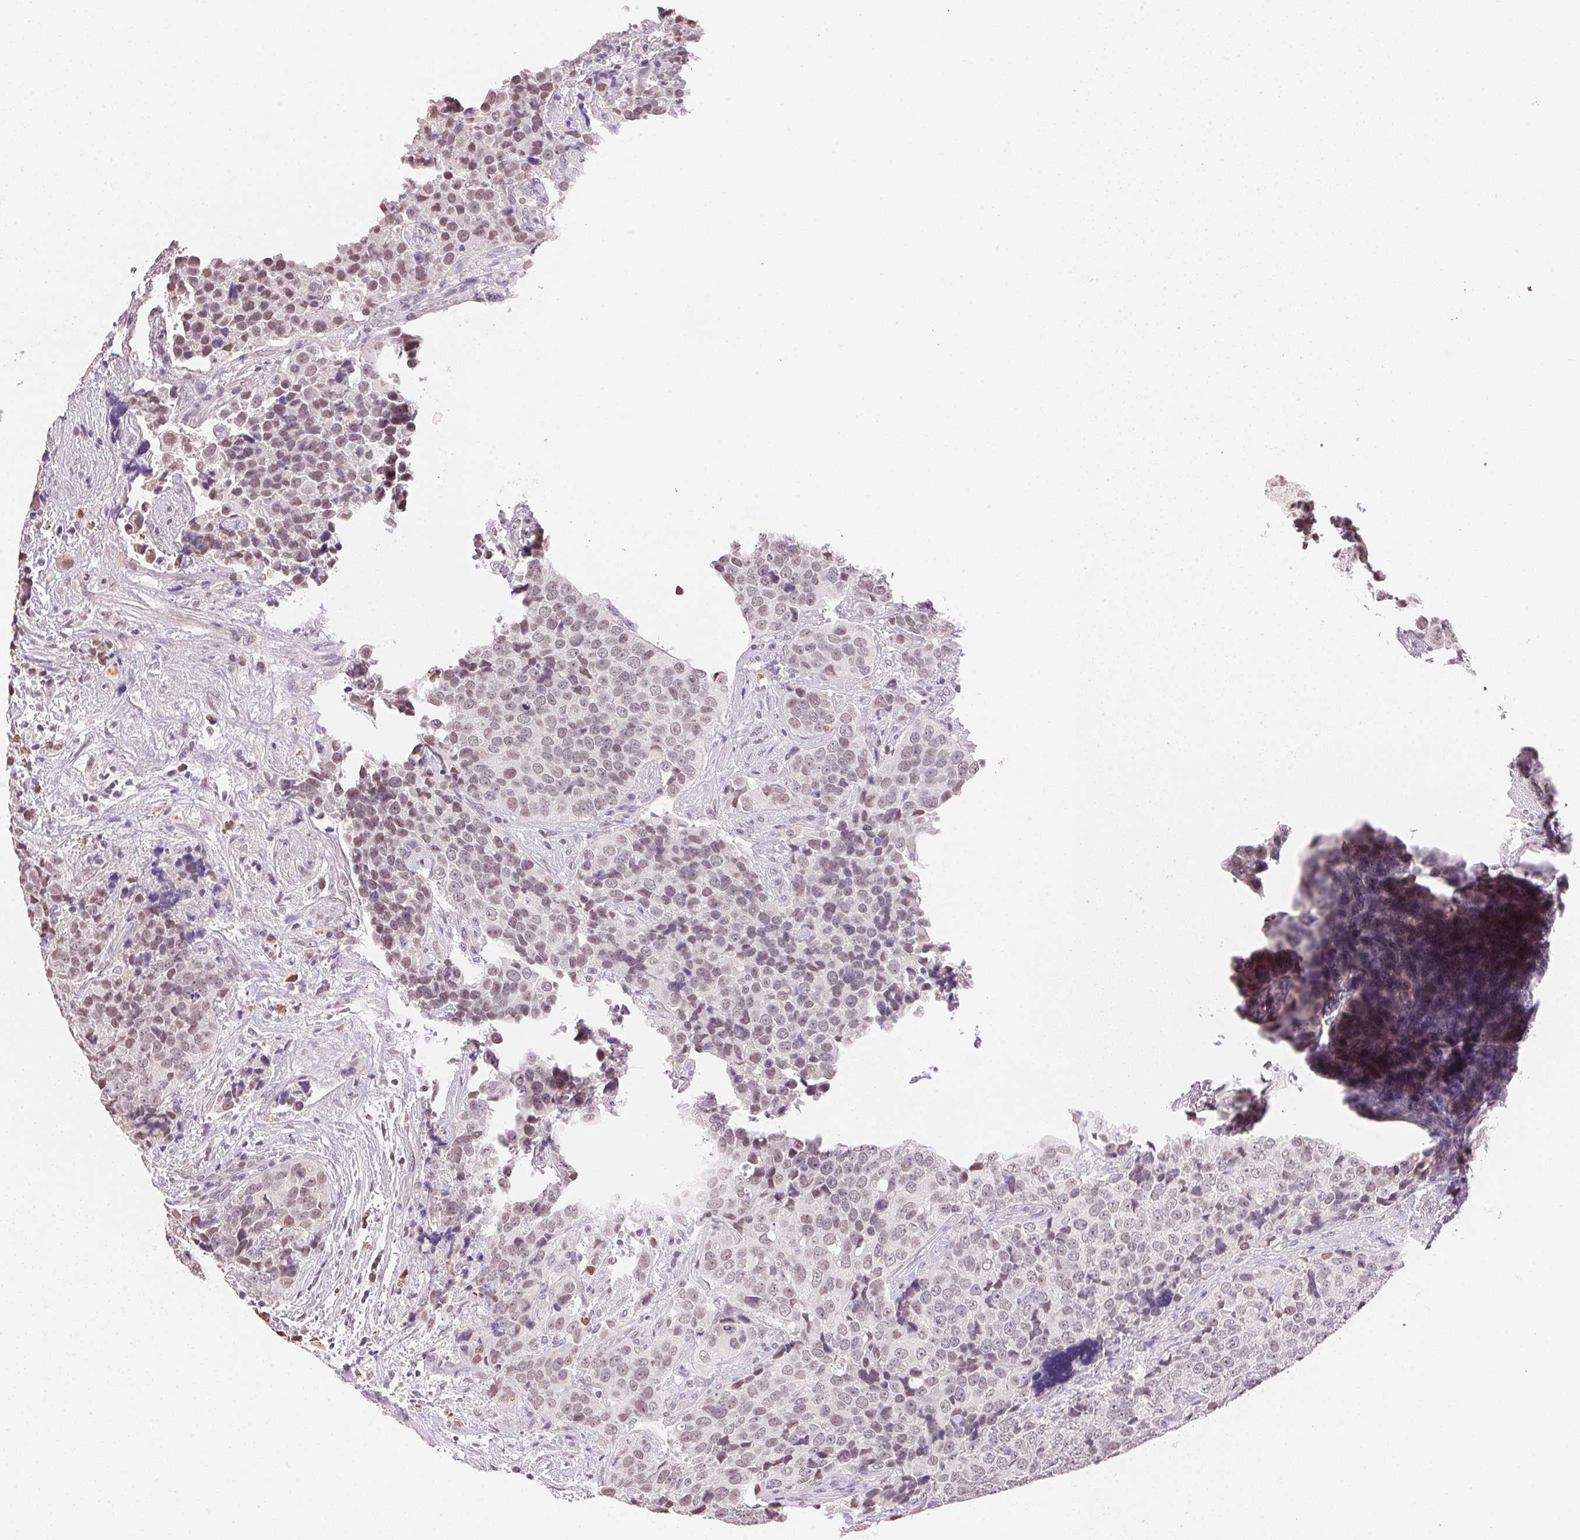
{"staining": {"intensity": "weak", "quantity": "25%-75%", "location": "nuclear"}, "tissue": "urothelial cancer", "cell_type": "Tumor cells", "image_type": "cancer", "snomed": [{"axis": "morphology", "description": "Urothelial carcinoma, NOS"}, {"axis": "topography", "description": "Urinary bladder"}], "caption": "The micrograph exhibits a brown stain indicating the presence of a protein in the nuclear of tumor cells in transitional cell carcinoma.", "gene": "FNDC4", "patient": {"sex": "male", "age": 52}}